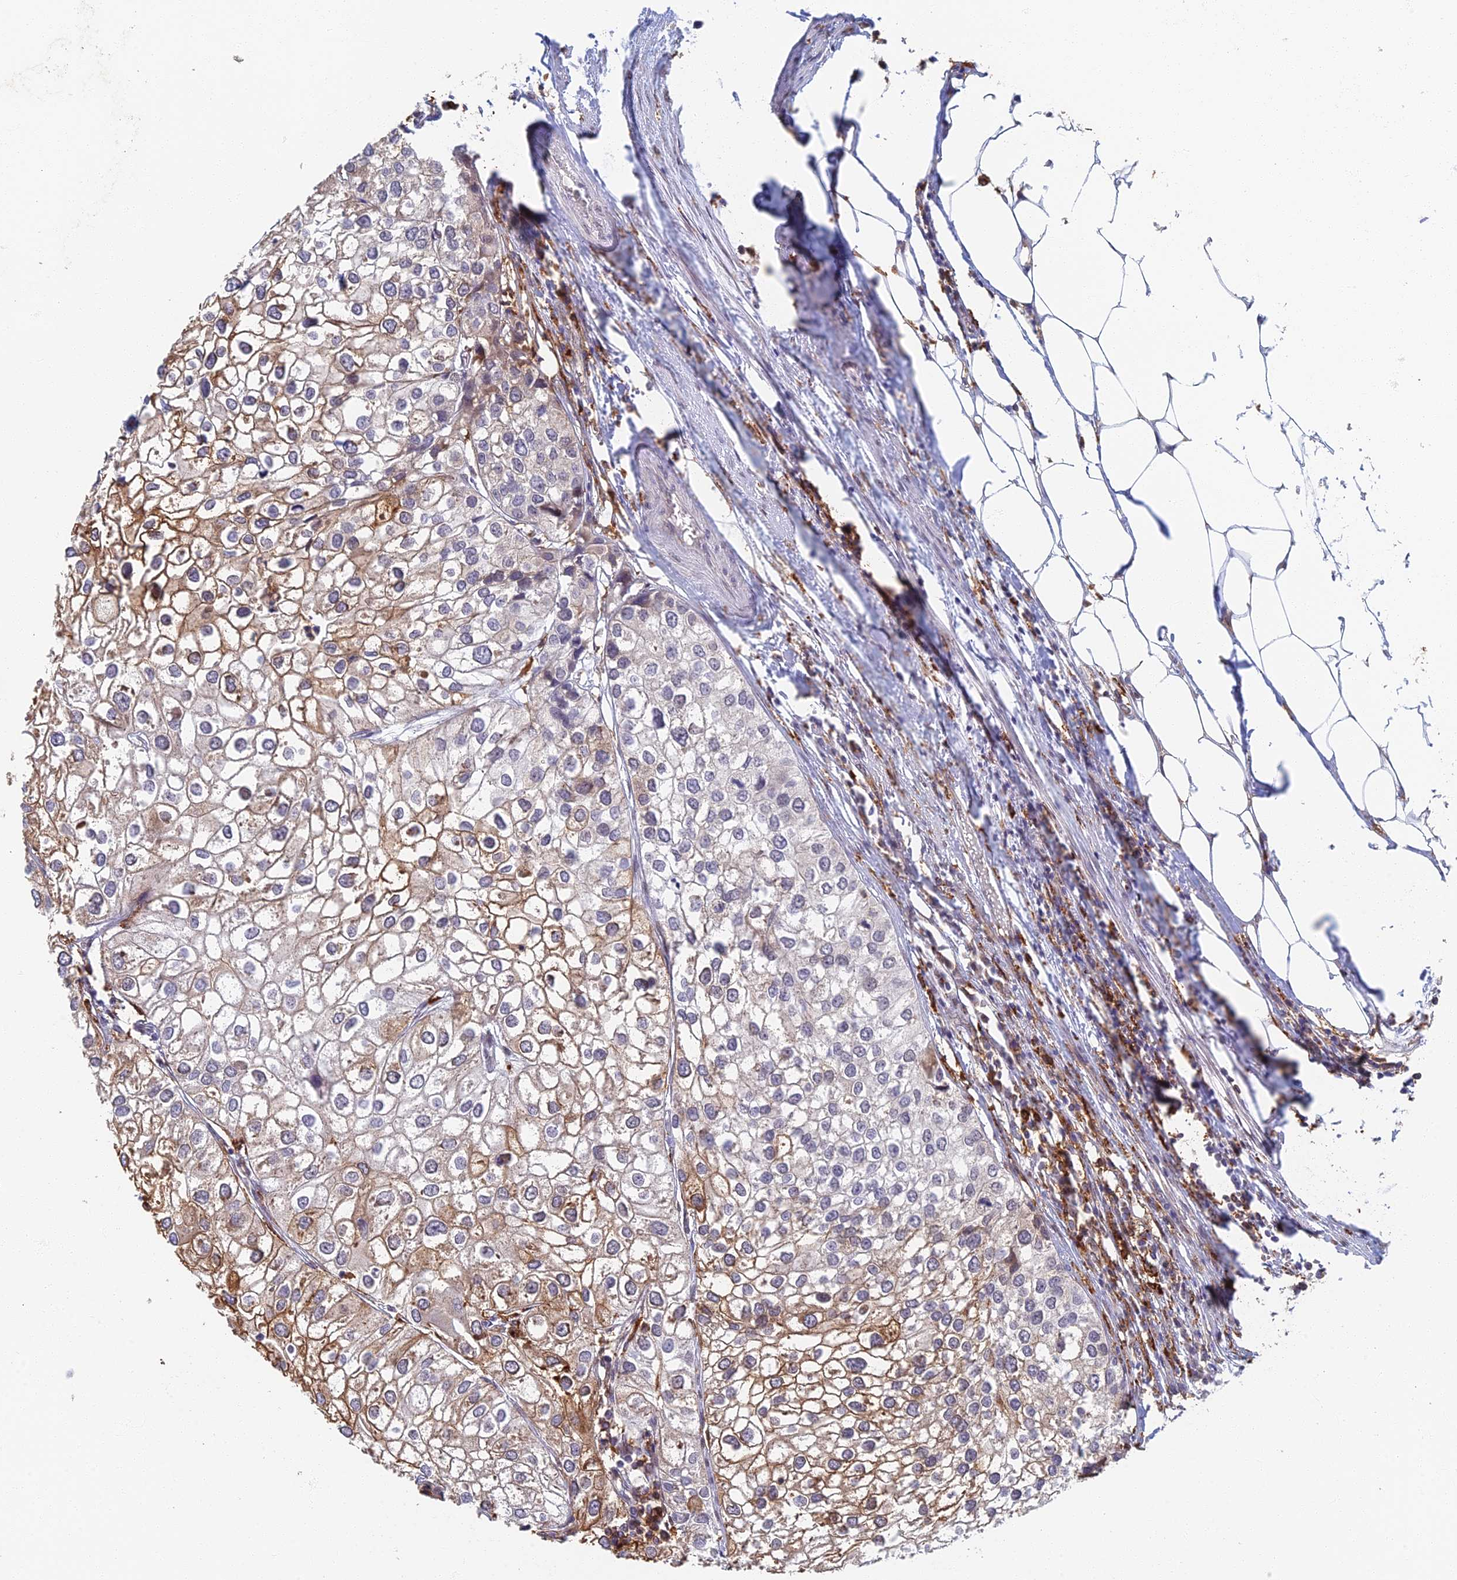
{"staining": {"intensity": "moderate", "quantity": "25%-75%", "location": "cytoplasmic/membranous"}, "tissue": "urothelial cancer", "cell_type": "Tumor cells", "image_type": "cancer", "snomed": [{"axis": "morphology", "description": "Urothelial carcinoma, High grade"}, {"axis": "topography", "description": "Urinary bladder"}], "caption": "IHC staining of urothelial cancer, which reveals medium levels of moderate cytoplasmic/membranous staining in about 25%-75% of tumor cells indicating moderate cytoplasmic/membranous protein staining. The staining was performed using DAB (3,3'-diaminobenzidine) (brown) for protein detection and nuclei were counterstained in hematoxylin (blue).", "gene": "GPATCH1", "patient": {"sex": "male", "age": 64}}